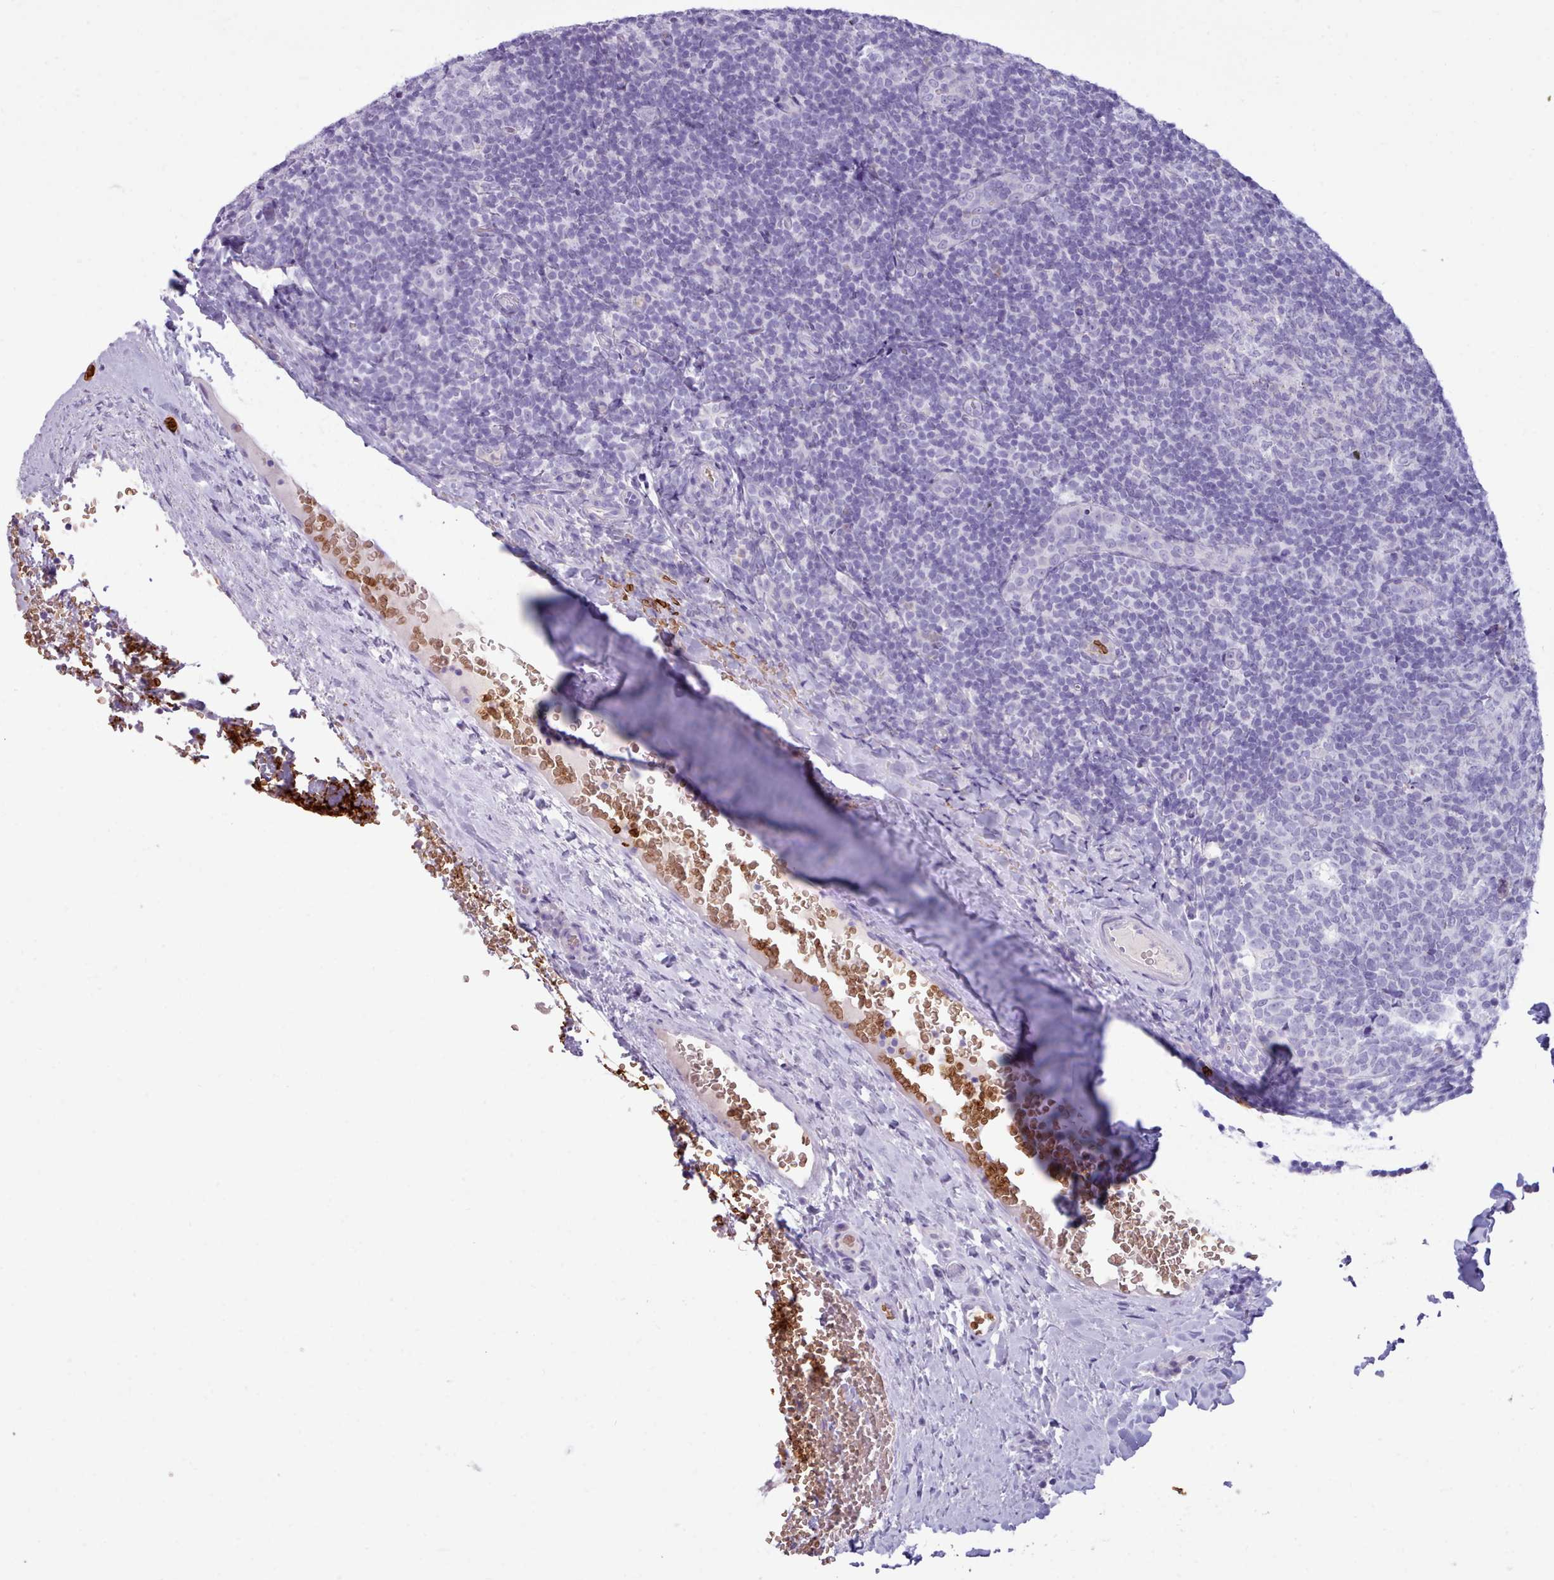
{"staining": {"intensity": "negative", "quantity": "none", "location": "none"}, "tissue": "tonsil", "cell_type": "Germinal center cells", "image_type": "normal", "snomed": [{"axis": "morphology", "description": "Normal tissue, NOS"}, {"axis": "topography", "description": "Tonsil"}], "caption": "Protein analysis of normal tonsil exhibits no significant staining in germinal center cells.", "gene": "NKX1", "patient": {"sex": "male", "age": 17}}